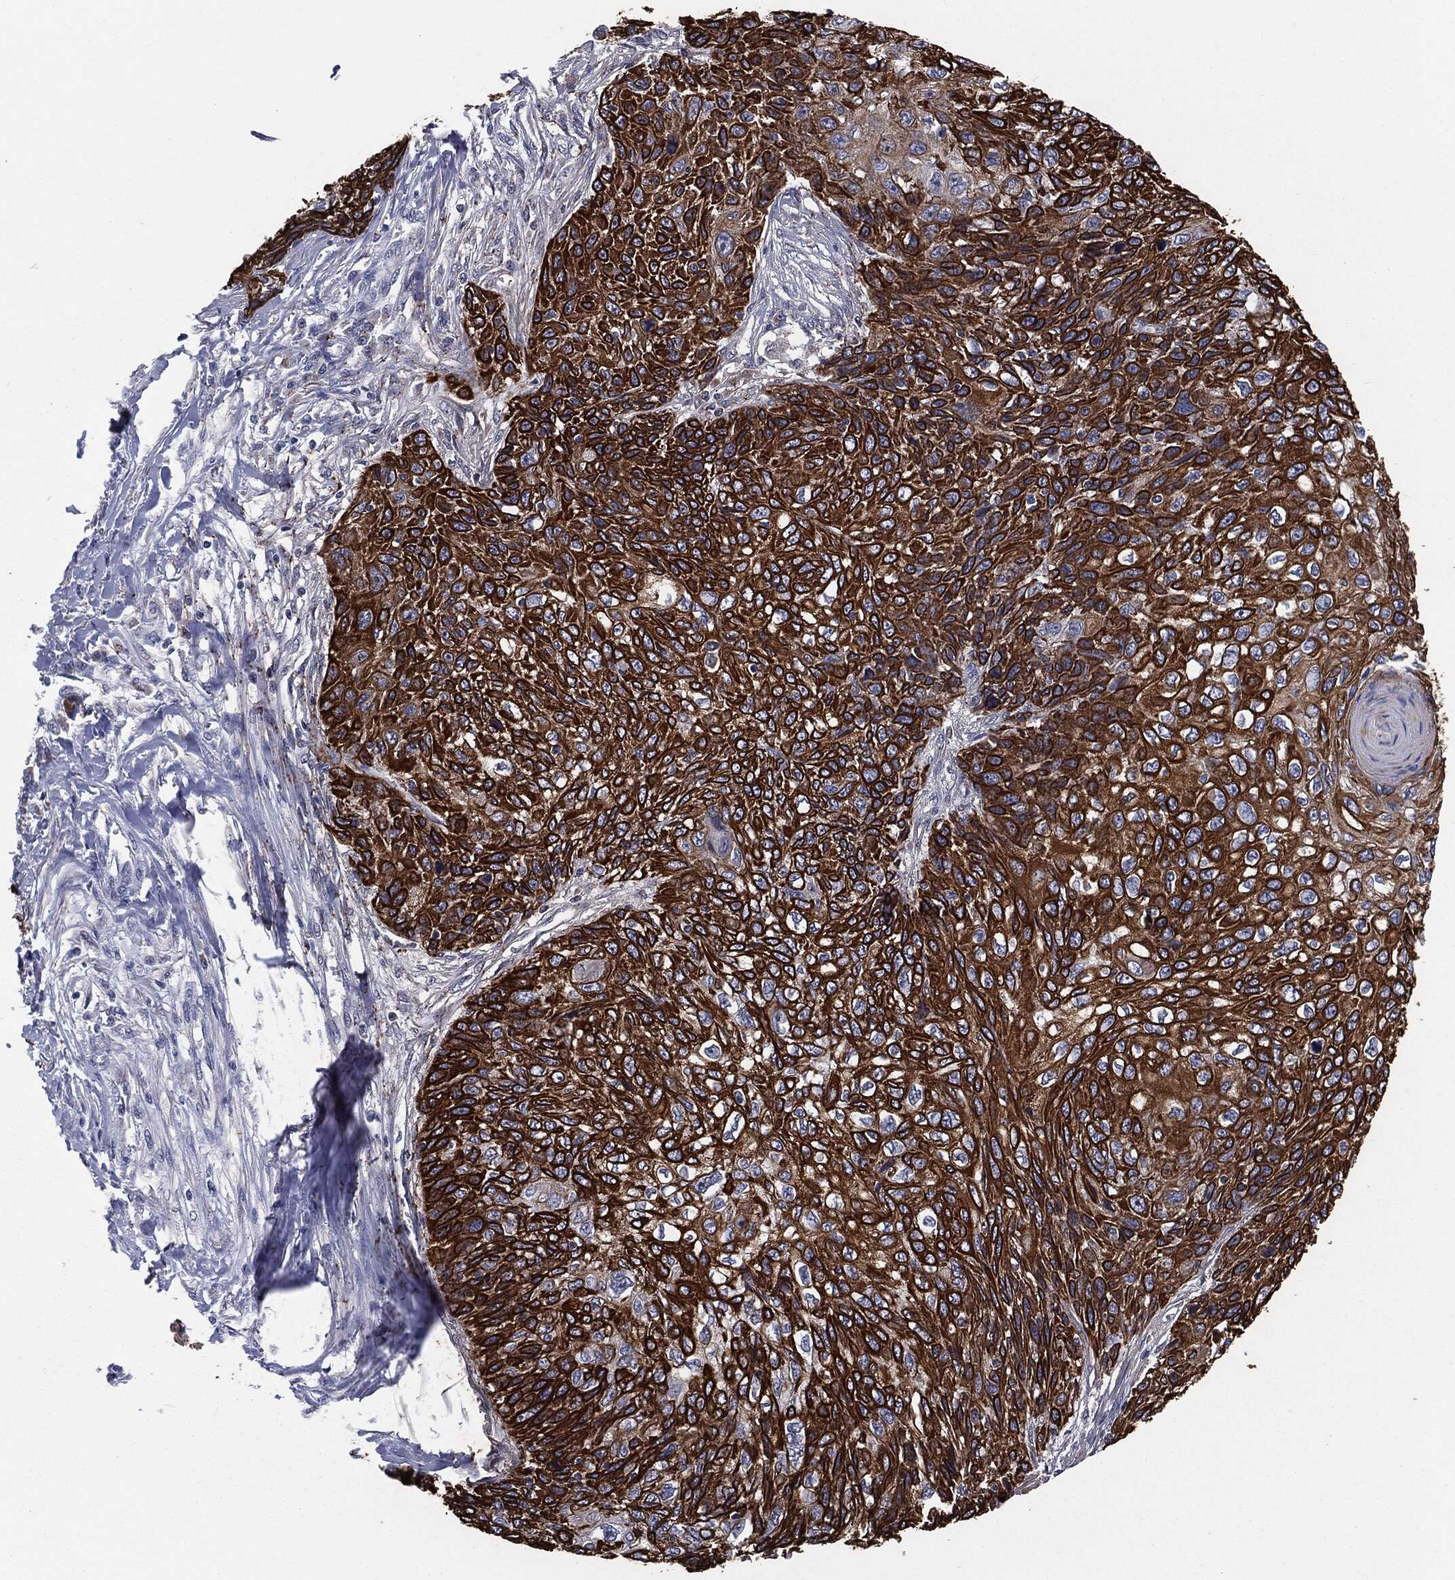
{"staining": {"intensity": "strong", "quantity": ">75%", "location": "cytoplasmic/membranous"}, "tissue": "skin cancer", "cell_type": "Tumor cells", "image_type": "cancer", "snomed": [{"axis": "morphology", "description": "Squamous cell carcinoma, NOS"}, {"axis": "topography", "description": "Skin"}], "caption": "An image showing strong cytoplasmic/membranous staining in approximately >75% of tumor cells in skin squamous cell carcinoma, as visualized by brown immunohistochemical staining.", "gene": "KRT5", "patient": {"sex": "male", "age": 92}}